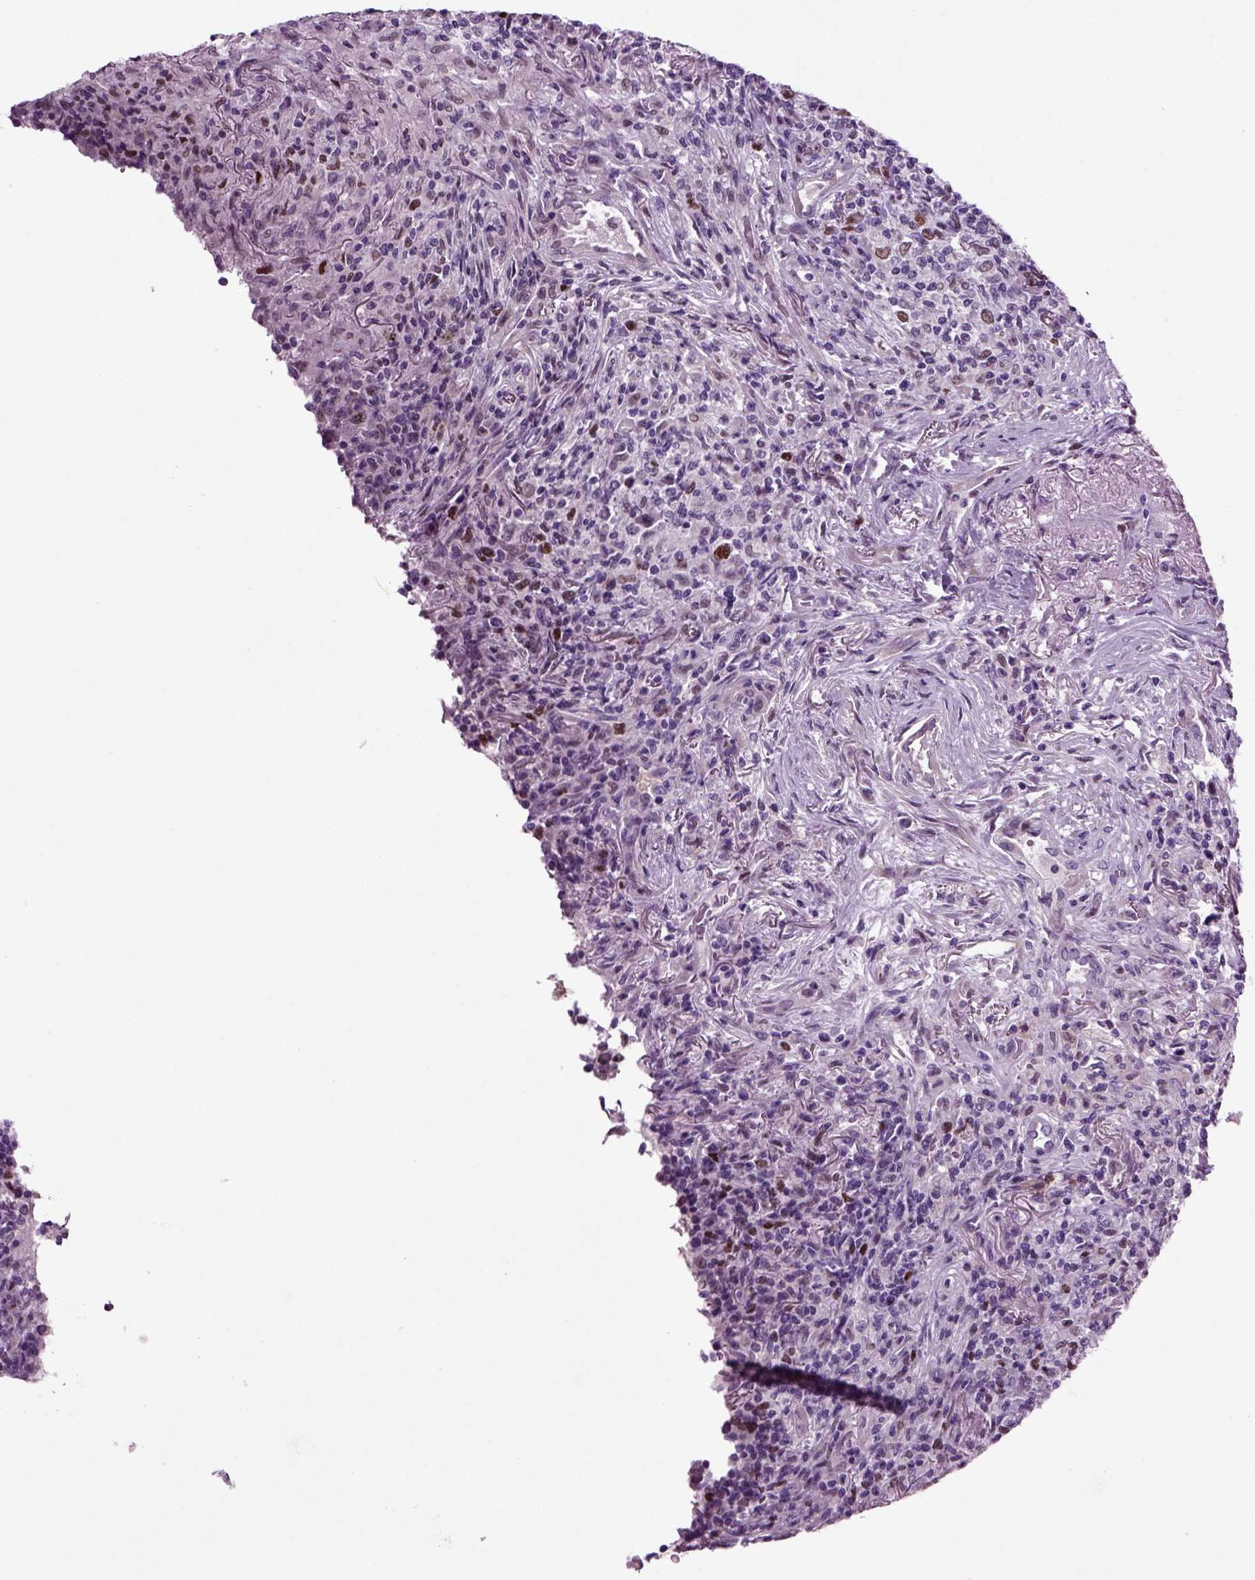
{"staining": {"intensity": "negative", "quantity": "none", "location": "none"}, "tissue": "lymphoma", "cell_type": "Tumor cells", "image_type": "cancer", "snomed": [{"axis": "morphology", "description": "Malignant lymphoma, non-Hodgkin's type, High grade"}, {"axis": "topography", "description": "Lung"}], "caption": "This micrograph is of high-grade malignant lymphoma, non-Hodgkin's type stained with IHC to label a protein in brown with the nuclei are counter-stained blue. There is no expression in tumor cells.", "gene": "ARID3A", "patient": {"sex": "male", "age": 79}}